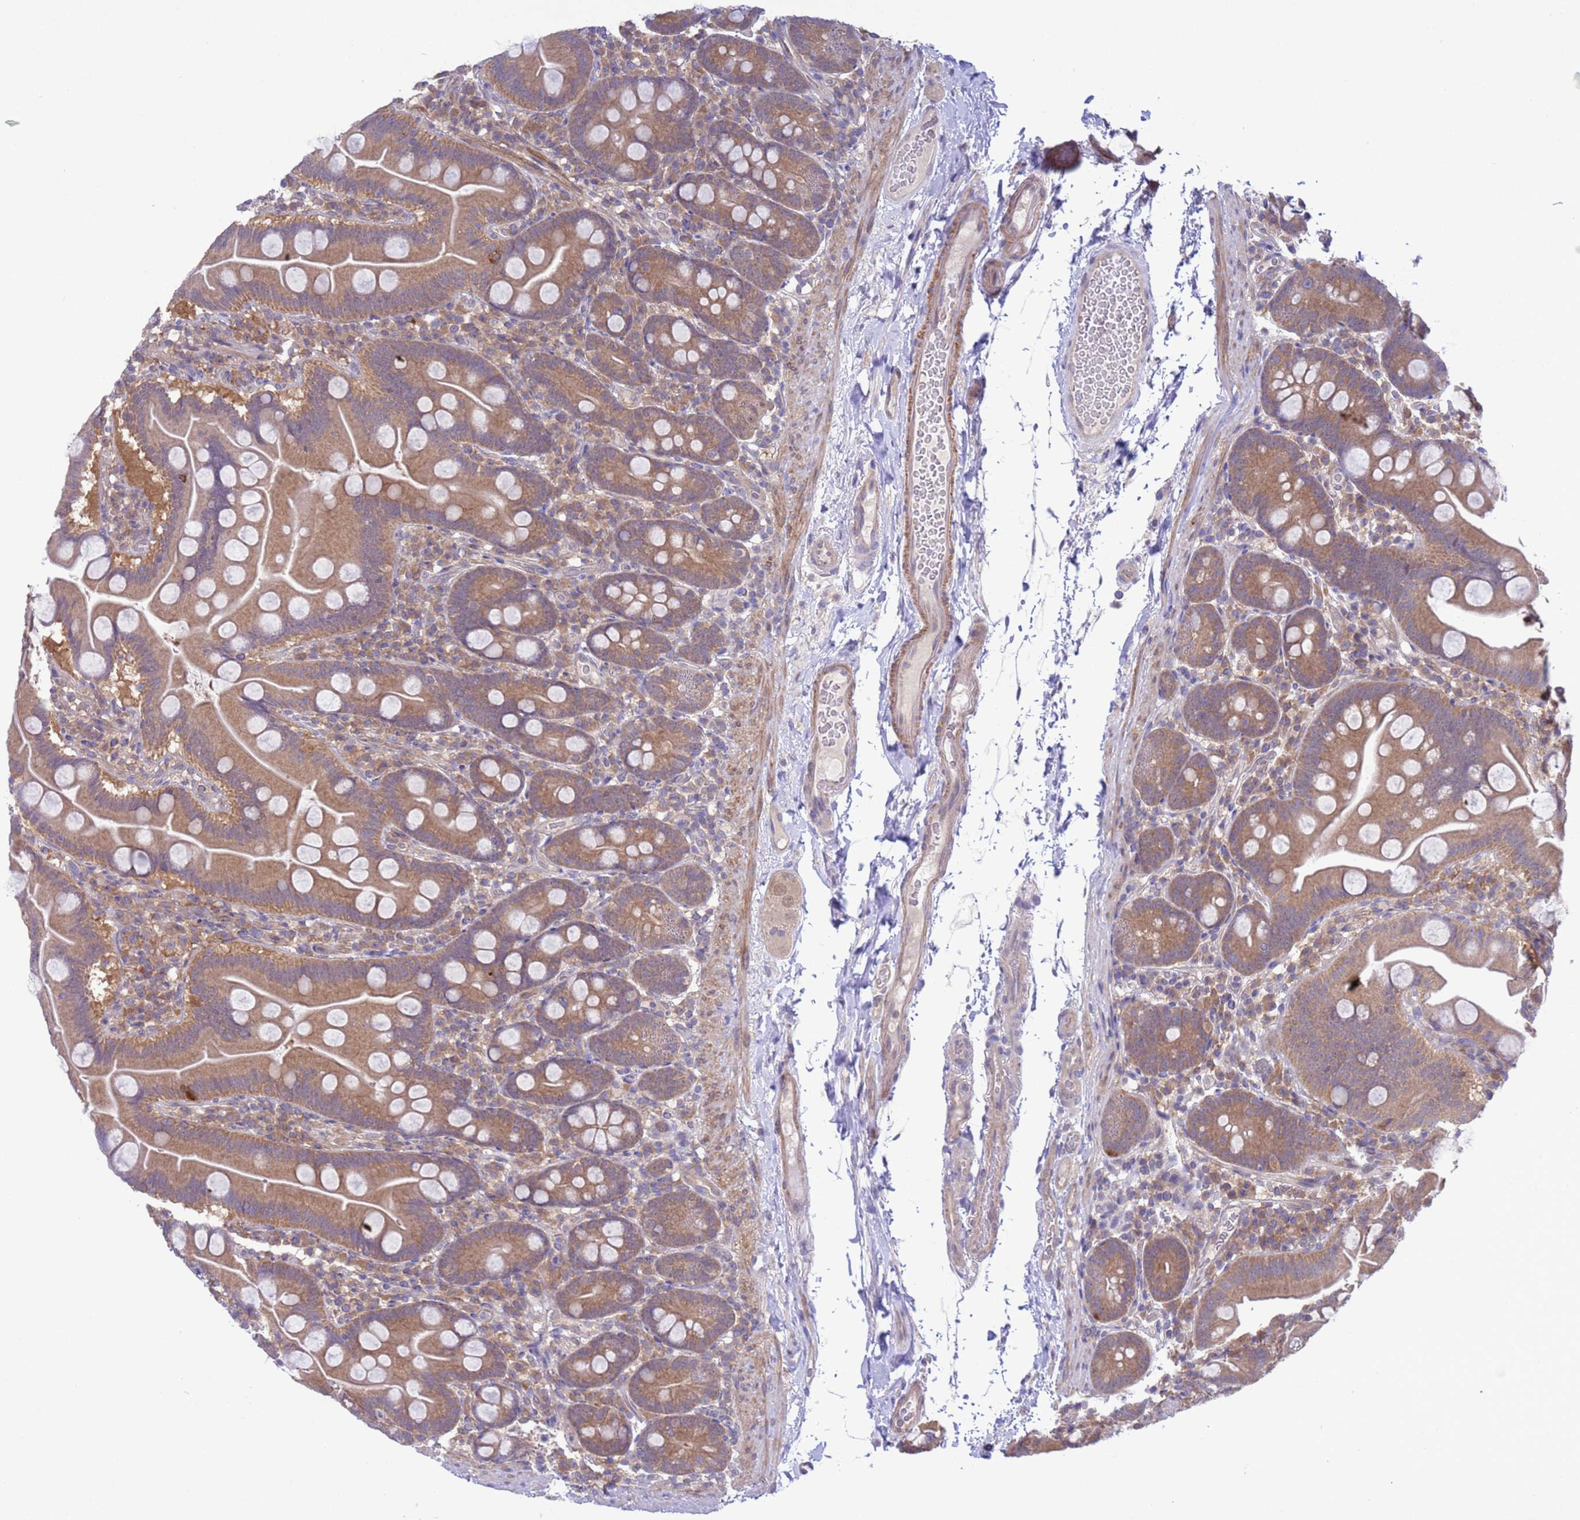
{"staining": {"intensity": "moderate", "quantity": "25%-75%", "location": "cytoplasmic/membranous"}, "tissue": "small intestine", "cell_type": "Glandular cells", "image_type": "normal", "snomed": [{"axis": "morphology", "description": "Normal tissue, NOS"}, {"axis": "topography", "description": "Small intestine"}], "caption": "The image reveals a brown stain indicating the presence of a protein in the cytoplasmic/membranous of glandular cells in small intestine. Immunohistochemistry (ihc) stains the protein of interest in brown and the nuclei are stained blue.", "gene": "ZNF461", "patient": {"sex": "female", "age": 68}}